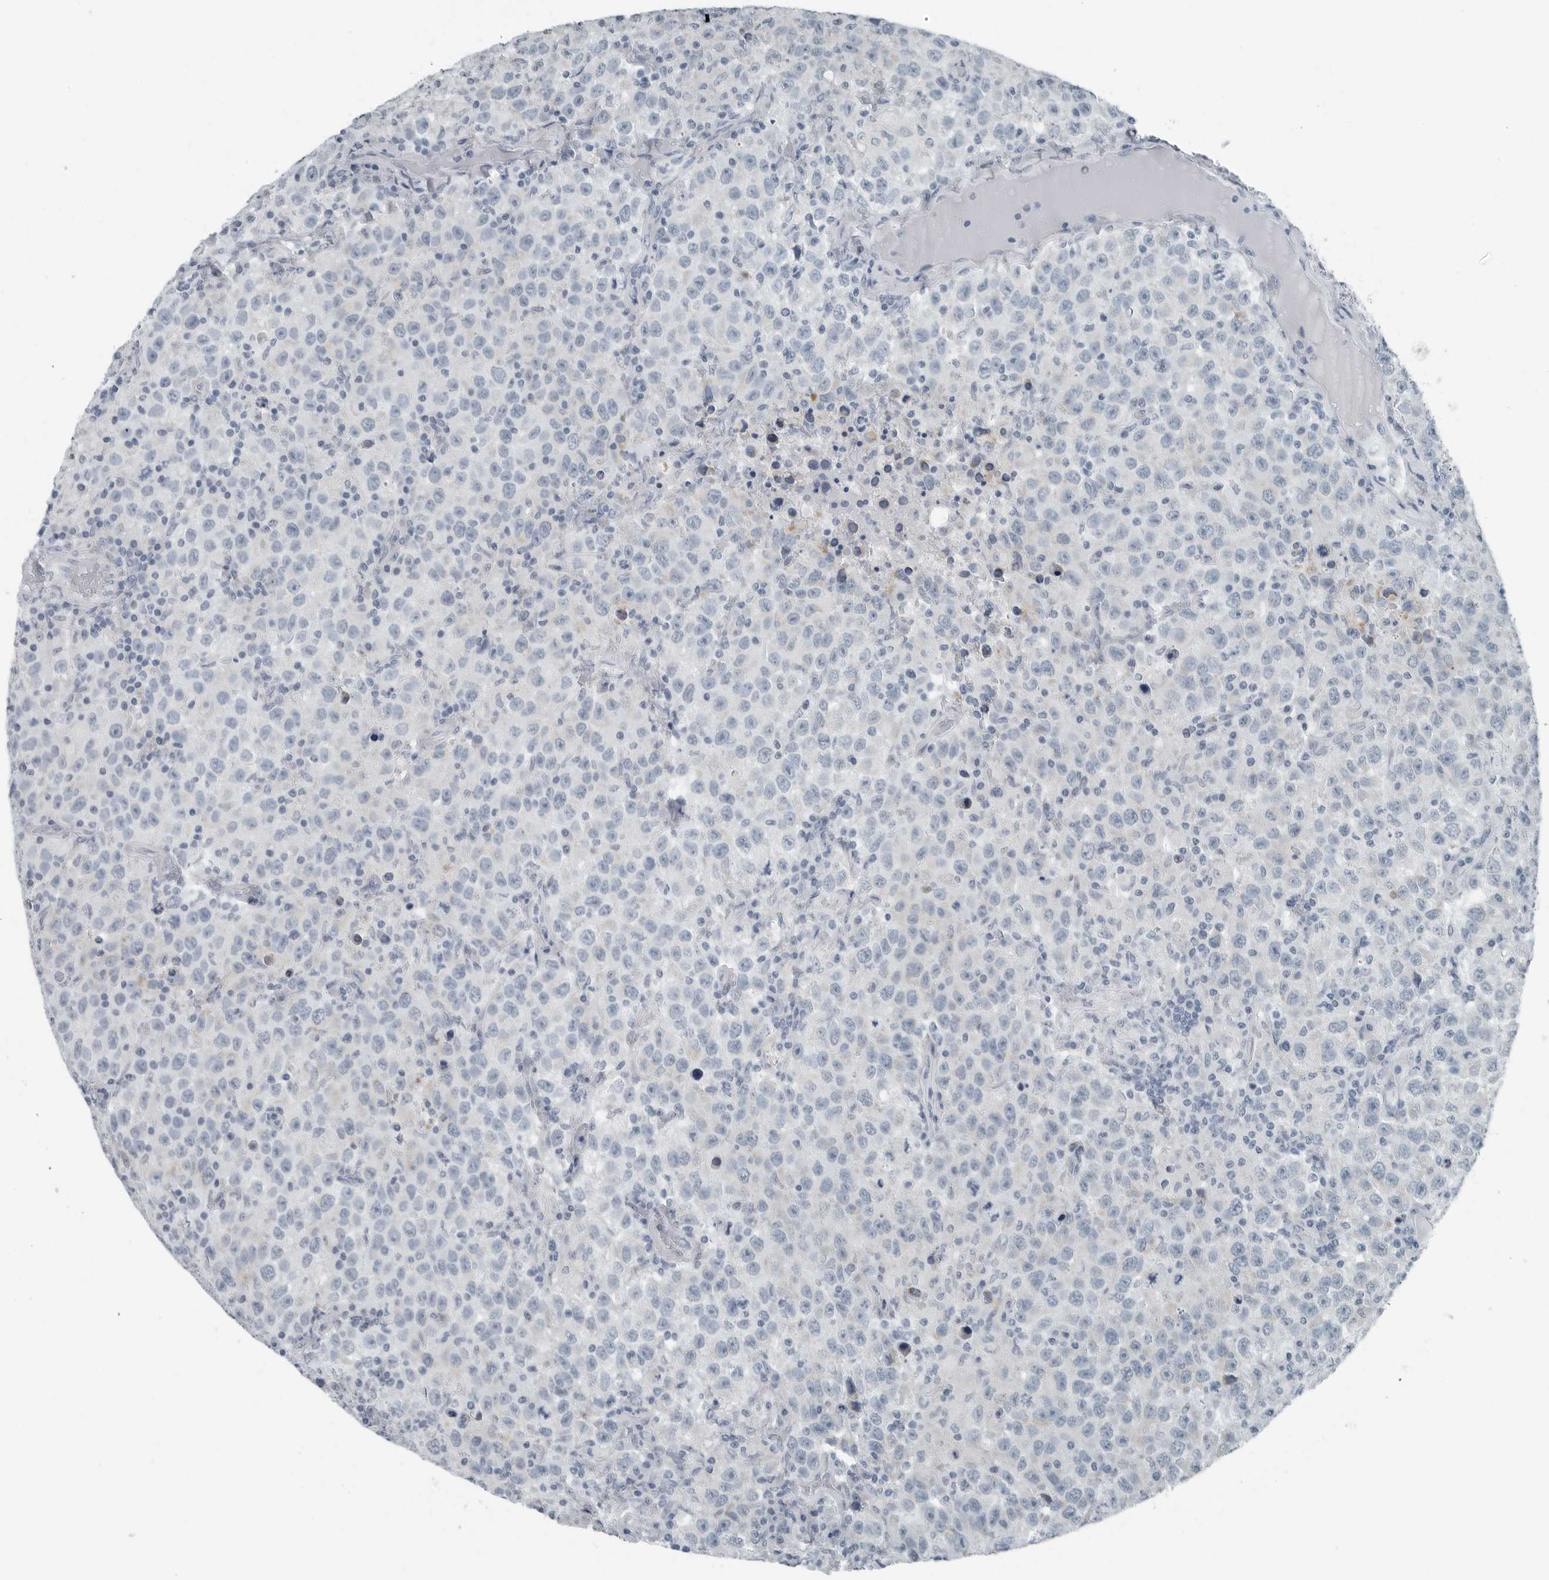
{"staining": {"intensity": "negative", "quantity": "none", "location": "none"}, "tissue": "testis cancer", "cell_type": "Tumor cells", "image_type": "cancer", "snomed": [{"axis": "morphology", "description": "Seminoma, NOS"}, {"axis": "topography", "description": "Testis"}], "caption": "Testis cancer (seminoma) was stained to show a protein in brown. There is no significant staining in tumor cells.", "gene": "ZPBP2", "patient": {"sex": "male", "age": 41}}